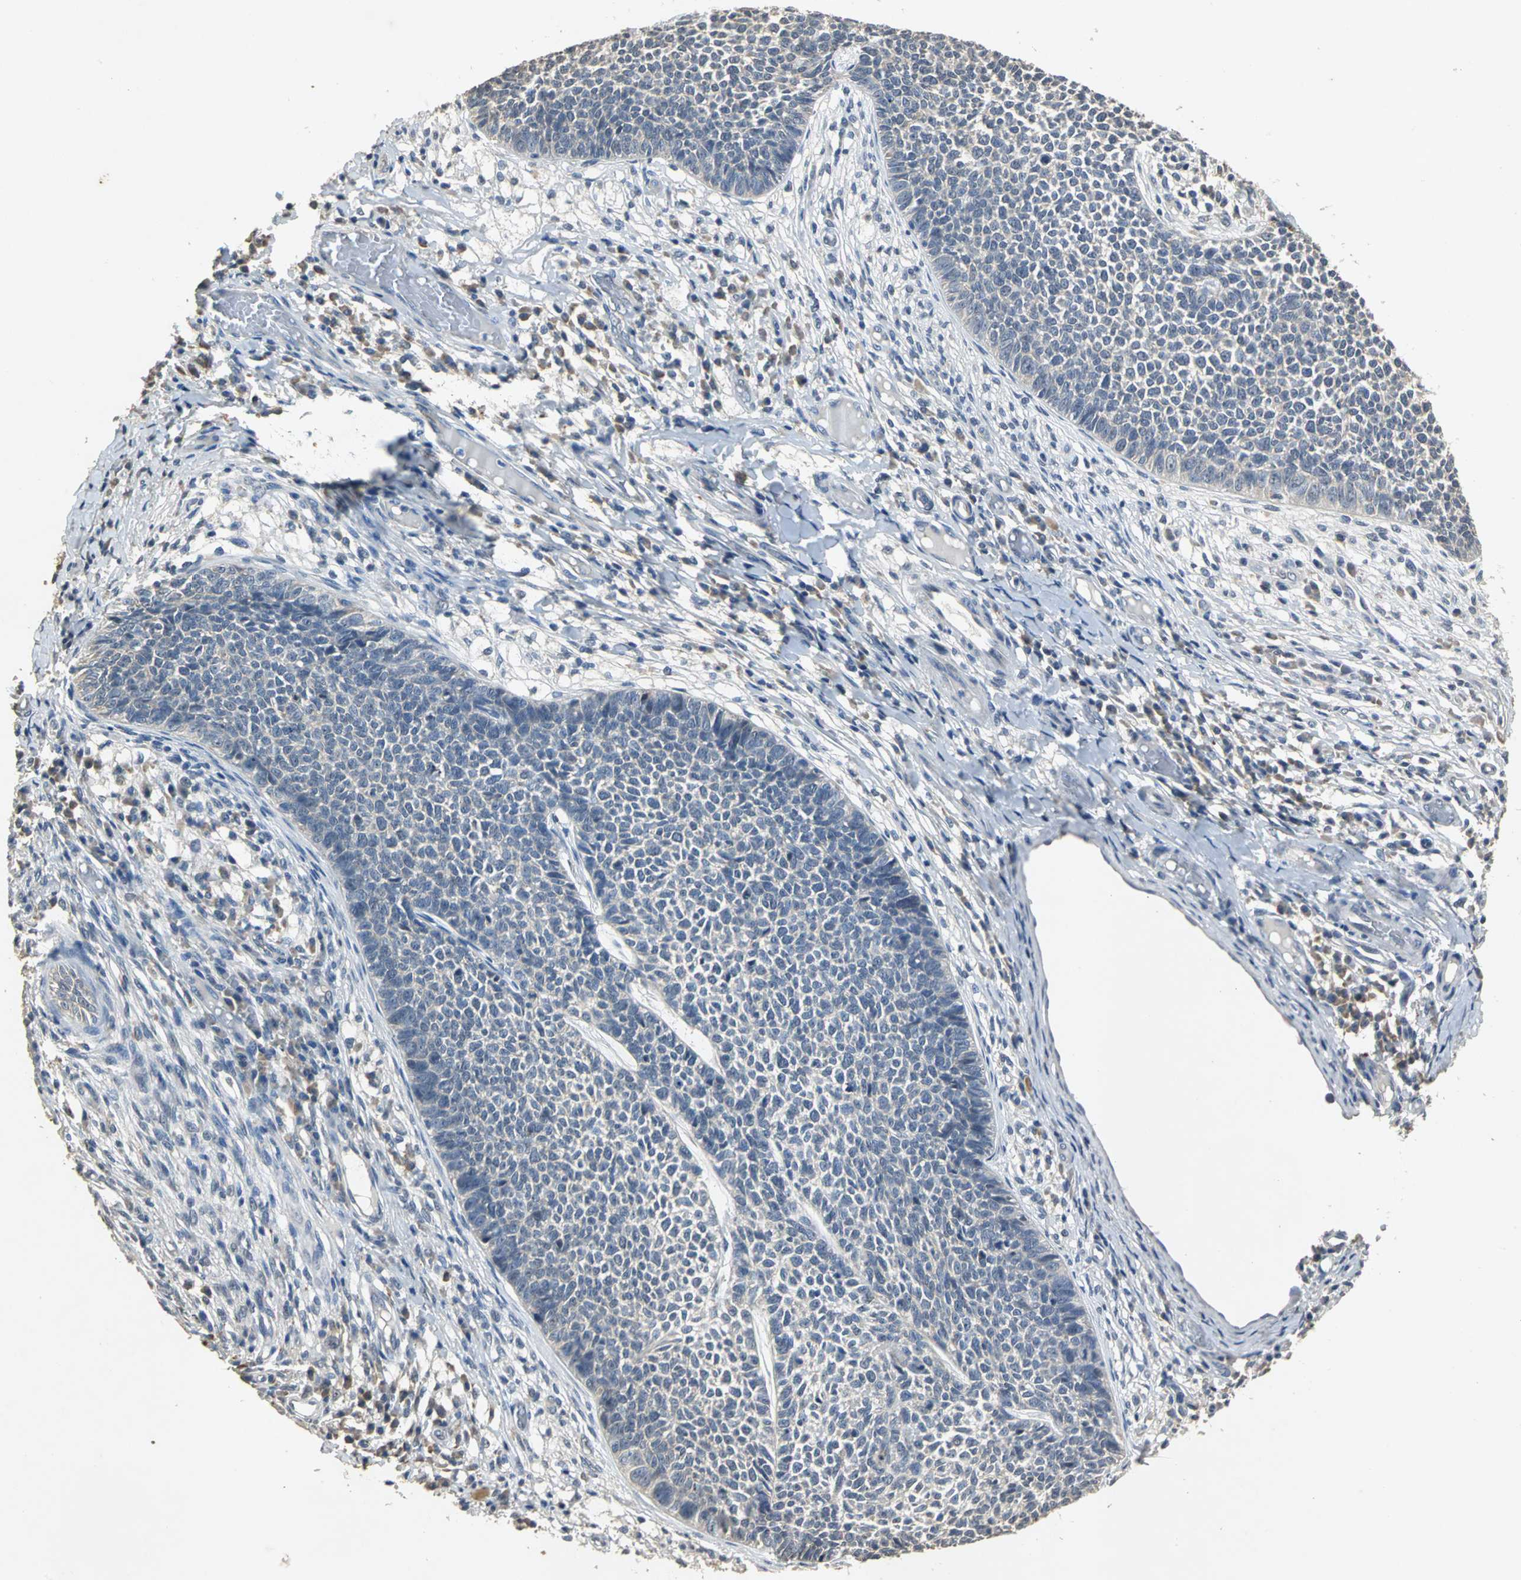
{"staining": {"intensity": "weak", "quantity": "25%-75%", "location": "cytoplasmic/membranous"}, "tissue": "skin cancer", "cell_type": "Tumor cells", "image_type": "cancer", "snomed": [{"axis": "morphology", "description": "Basal cell carcinoma"}, {"axis": "topography", "description": "Skin"}], "caption": "This image reveals immunohistochemistry staining of human skin cancer (basal cell carcinoma), with low weak cytoplasmic/membranous staining in approximately 25%-75% of tumor cells.", "gene": "OCLN", "patient": {"sex": "female", "age": 84}}